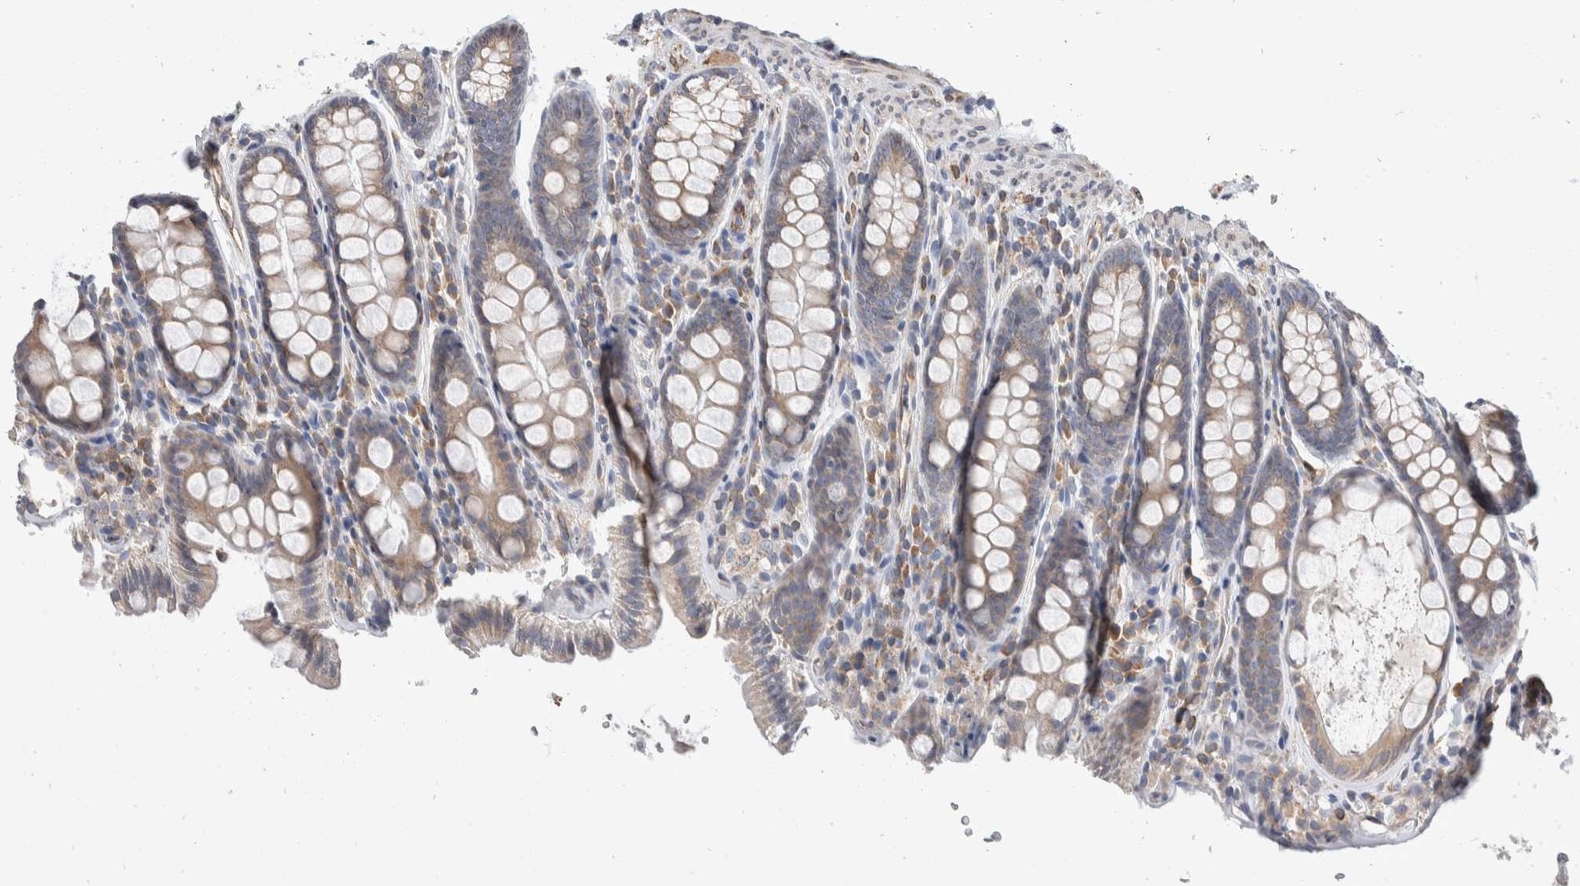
{"staining": {"intensity": "weak", "quantity": ">75%", "location": "cytoplasmic/membranous"}, "tissue": "colon", "cell_type": "Endothelial cells", "image_type": "normal", "snomed": [{"axis": "morphology", "description": "Normal tissue, NOS"}, {"axis": "topography", "description": "Colon"}, {"axis": "topography", "description": "Peripheral nerve tissue"}], "caption": "Colon stained with immunohistochemistry displays weak cytoplasmic/membranous expression in approximately >75% of endothelial cells.", "gene": "TMEM245", "patient": {"sex": "female", "age": 61}}